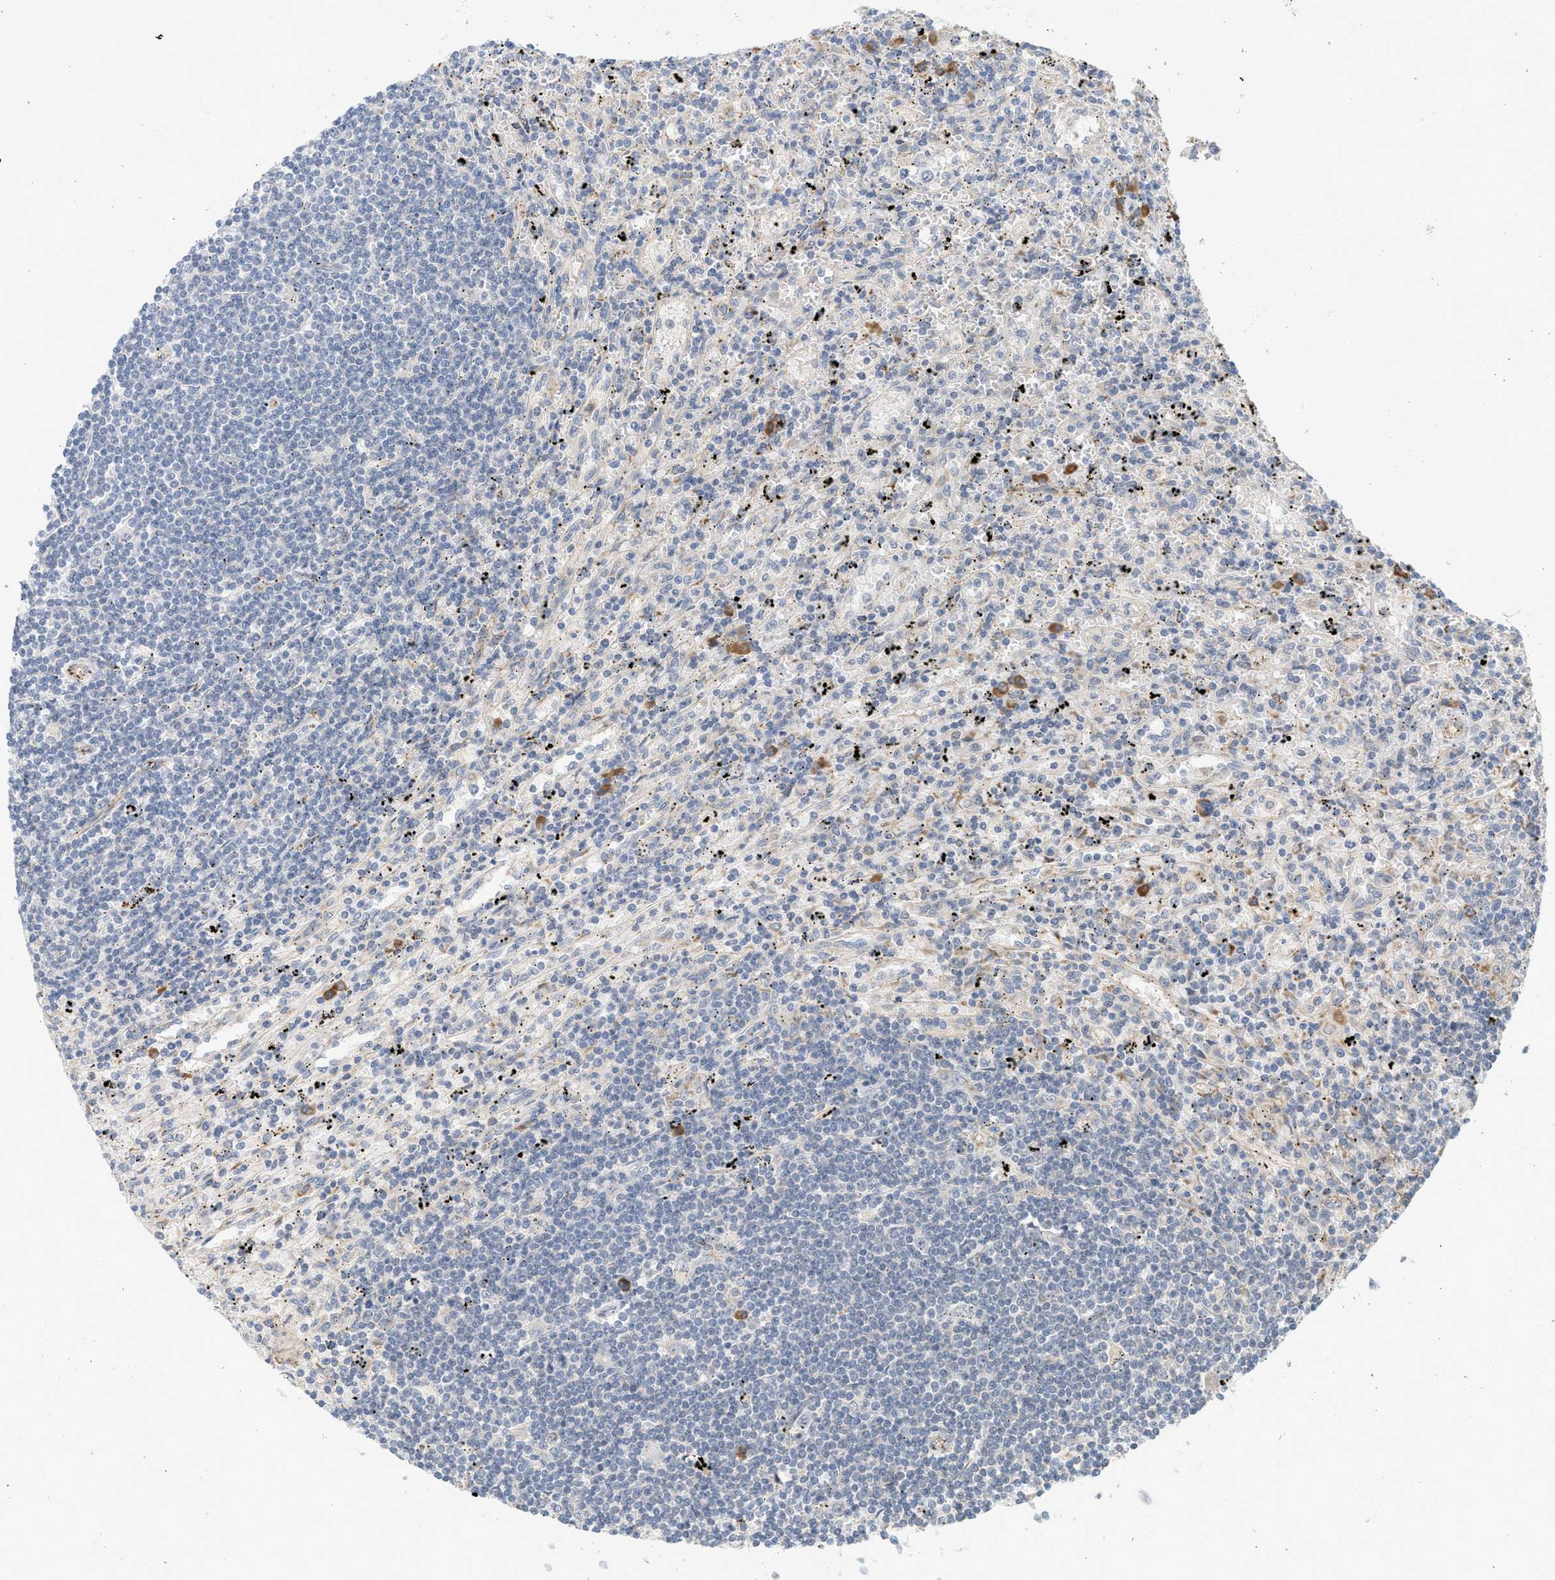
{"staining": {"intensity": "negative", "quantity": "none", "location": "none"}, "tissue": "lymphoma", "cell_type": "Tumor cells", "image_type": "cancer", "snomed": [{"axis": "morphology", "description": "Malignant lymphoma, non-Hodgkin's type, Low grade"}, {"axis": "topography", "description": "Spleen"}], "caption": "DAB immunohistochemical staining of human low-grade malignant lymphoma, non-Hodgkin's type demonstrates no significant positivity in tumor cells.", "gene": "SVOP", "patient": {"sex": "male", "age": 76}}